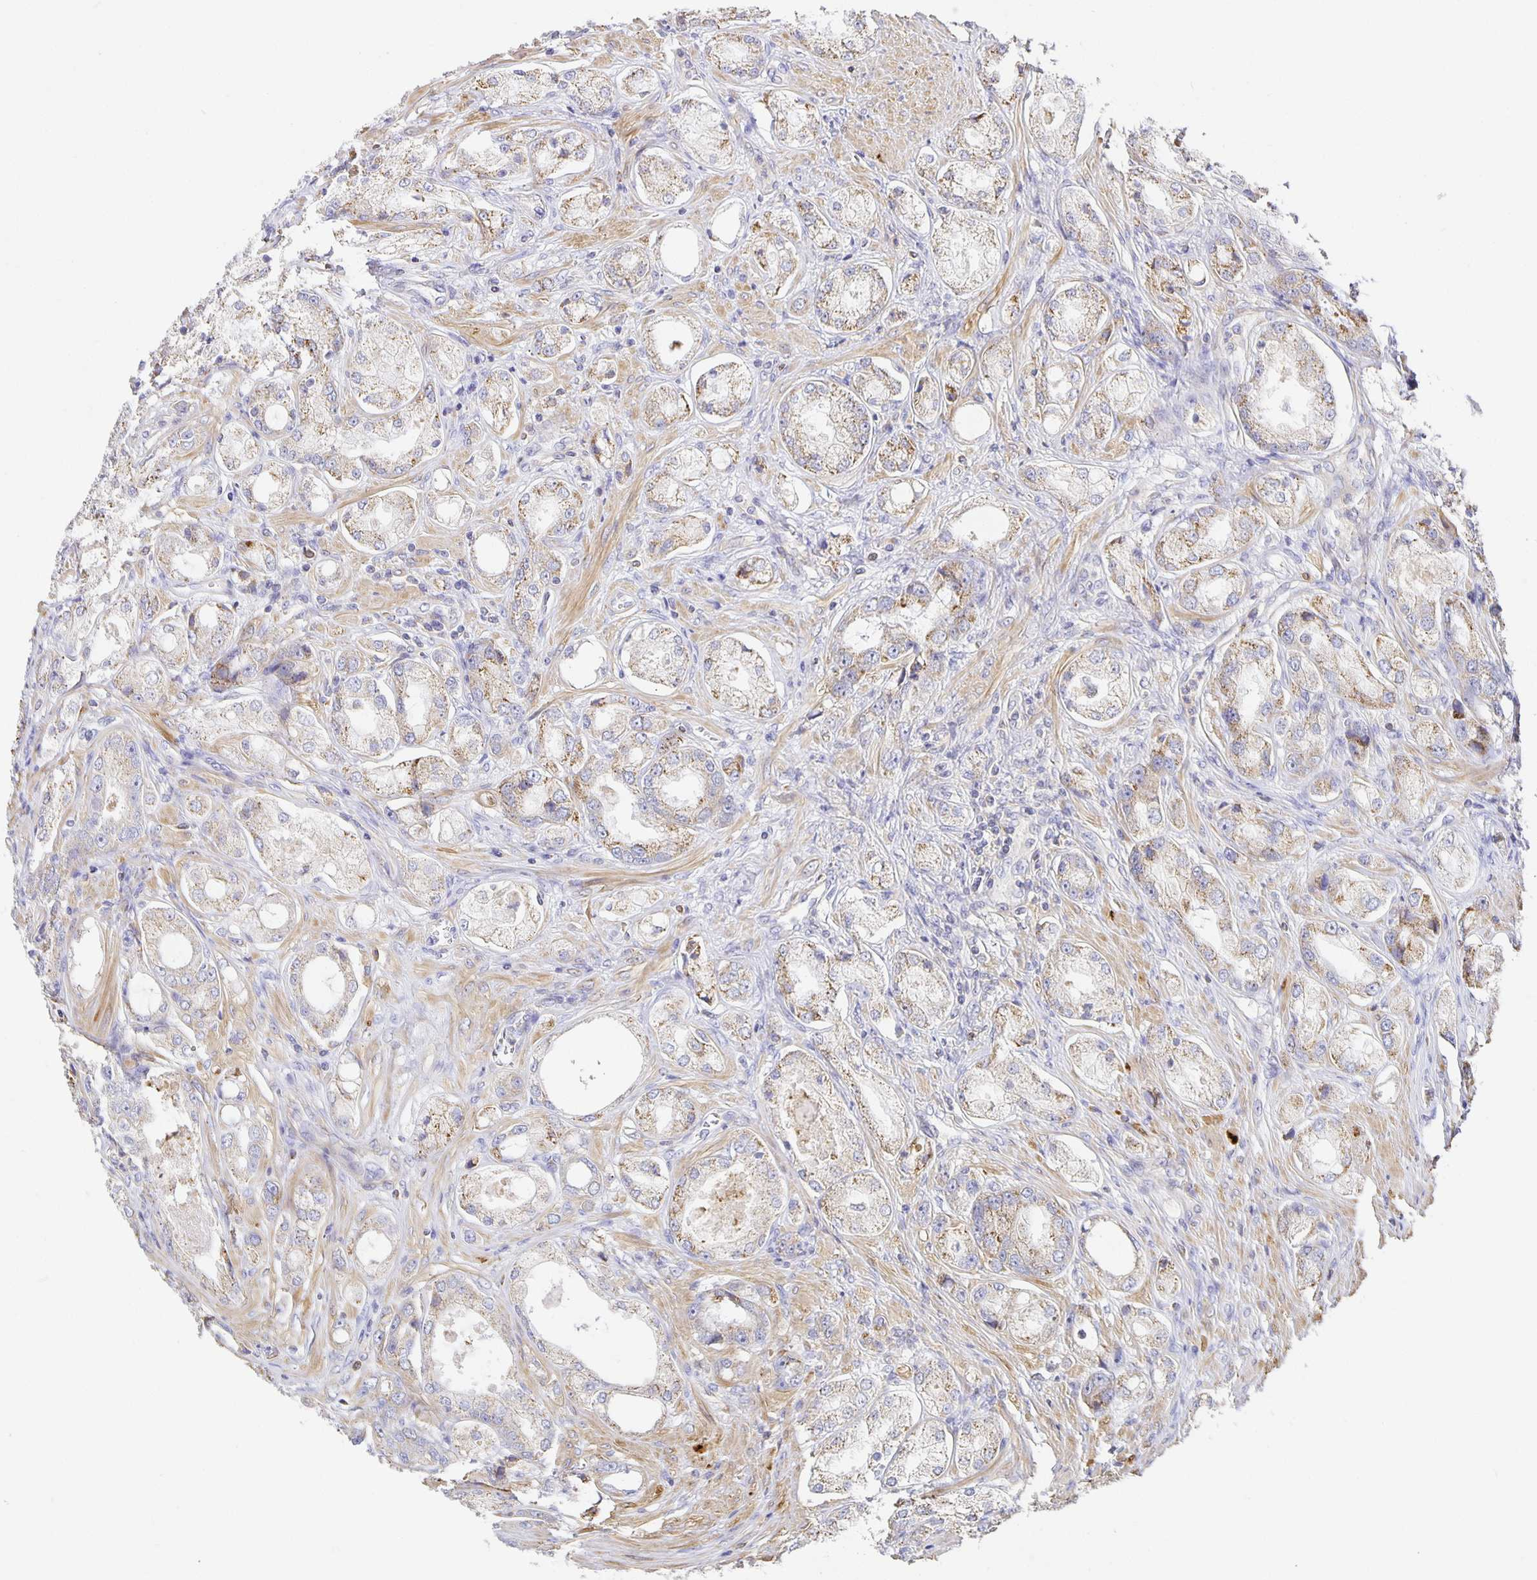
{"staining": {"intensity": "moderate", "quantity": "25%-75%", "location": "cytoplasmic/membranous"}, "tissue": "prostate cancer", "cell_type": "Tumor cells", "image_type": "cancer", "snomed": [{"axis": "morphology", "description": "Adenocarcinoma, Low grade"}, {"axis": "topography", "description": "Prostate"}], "caption": "A photomicrograph showing moderate cytoplasmic/membranous staining in approximately 25%-75% of tumor cells in low-grade adenocarcinoma (prostate), as visualized by brown immunohistochemical staining.", "gene": "FLRT3", "patient": {"sex": "male", "age": 68}}